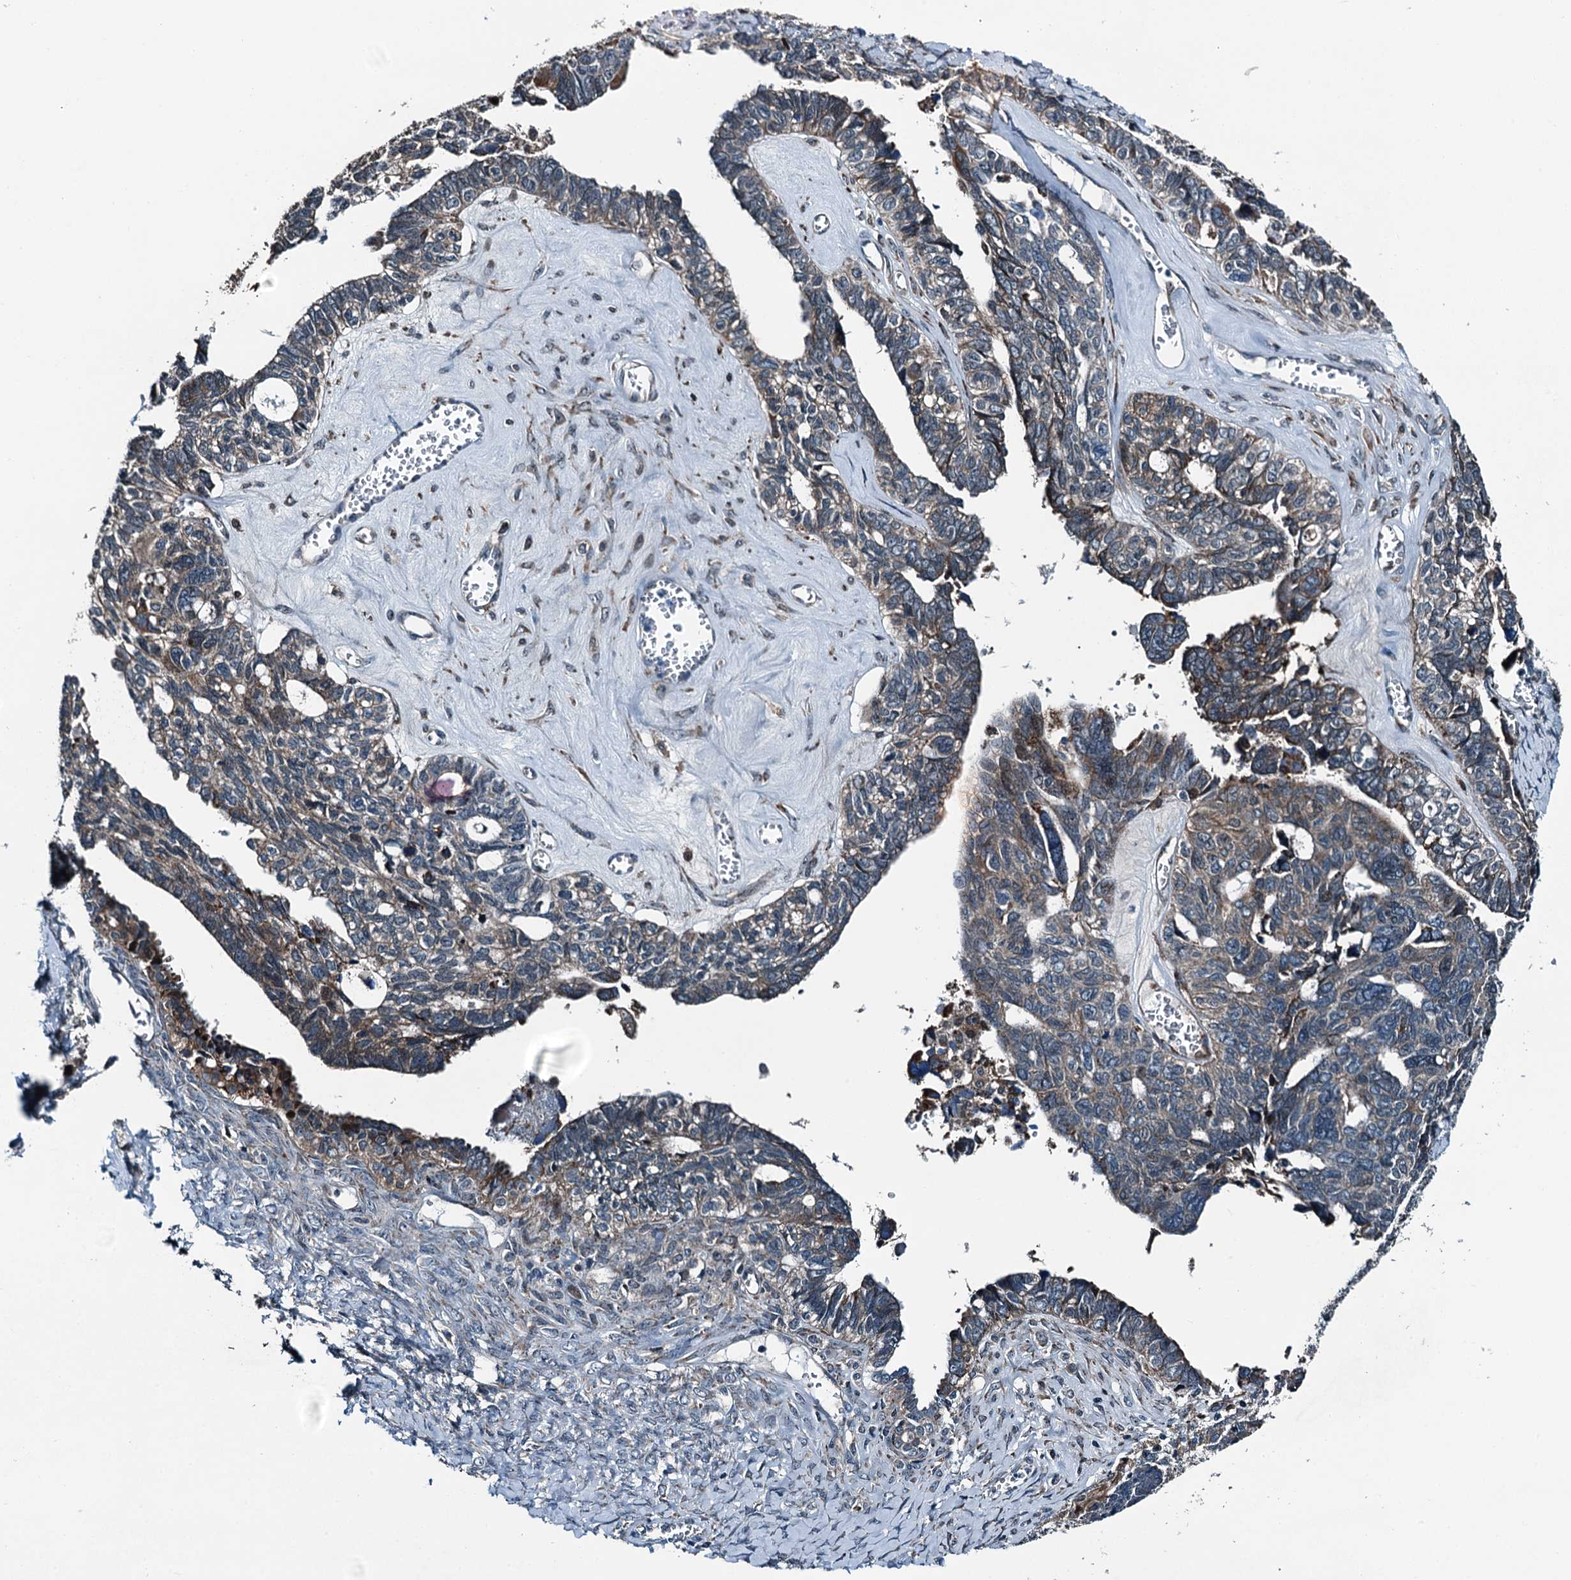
{"staining": {"intensity": "moderate", "quantity": "25%-75%", "location": "cytoplasmic/membranous"}, "tissue": "ovarian cancer", "cell_type": "Tumor cells", "image_type": "cancer", "snomed": [{"axis": "morphology", "description": "Cystadenocarcinoma, serous, NOS"}, {"axis": "topography", "description": "Ovary"}], "caption": "The immunohistochemical stain labels moderate cytoplasmic/membranous expression in tumor cells of ovarian cancer tissue. (brown staining indicates protein expression, while blue staining denotes nuclei).", "gene": "TAMALIN", "patient": {"sex": "female", "age": 79}}